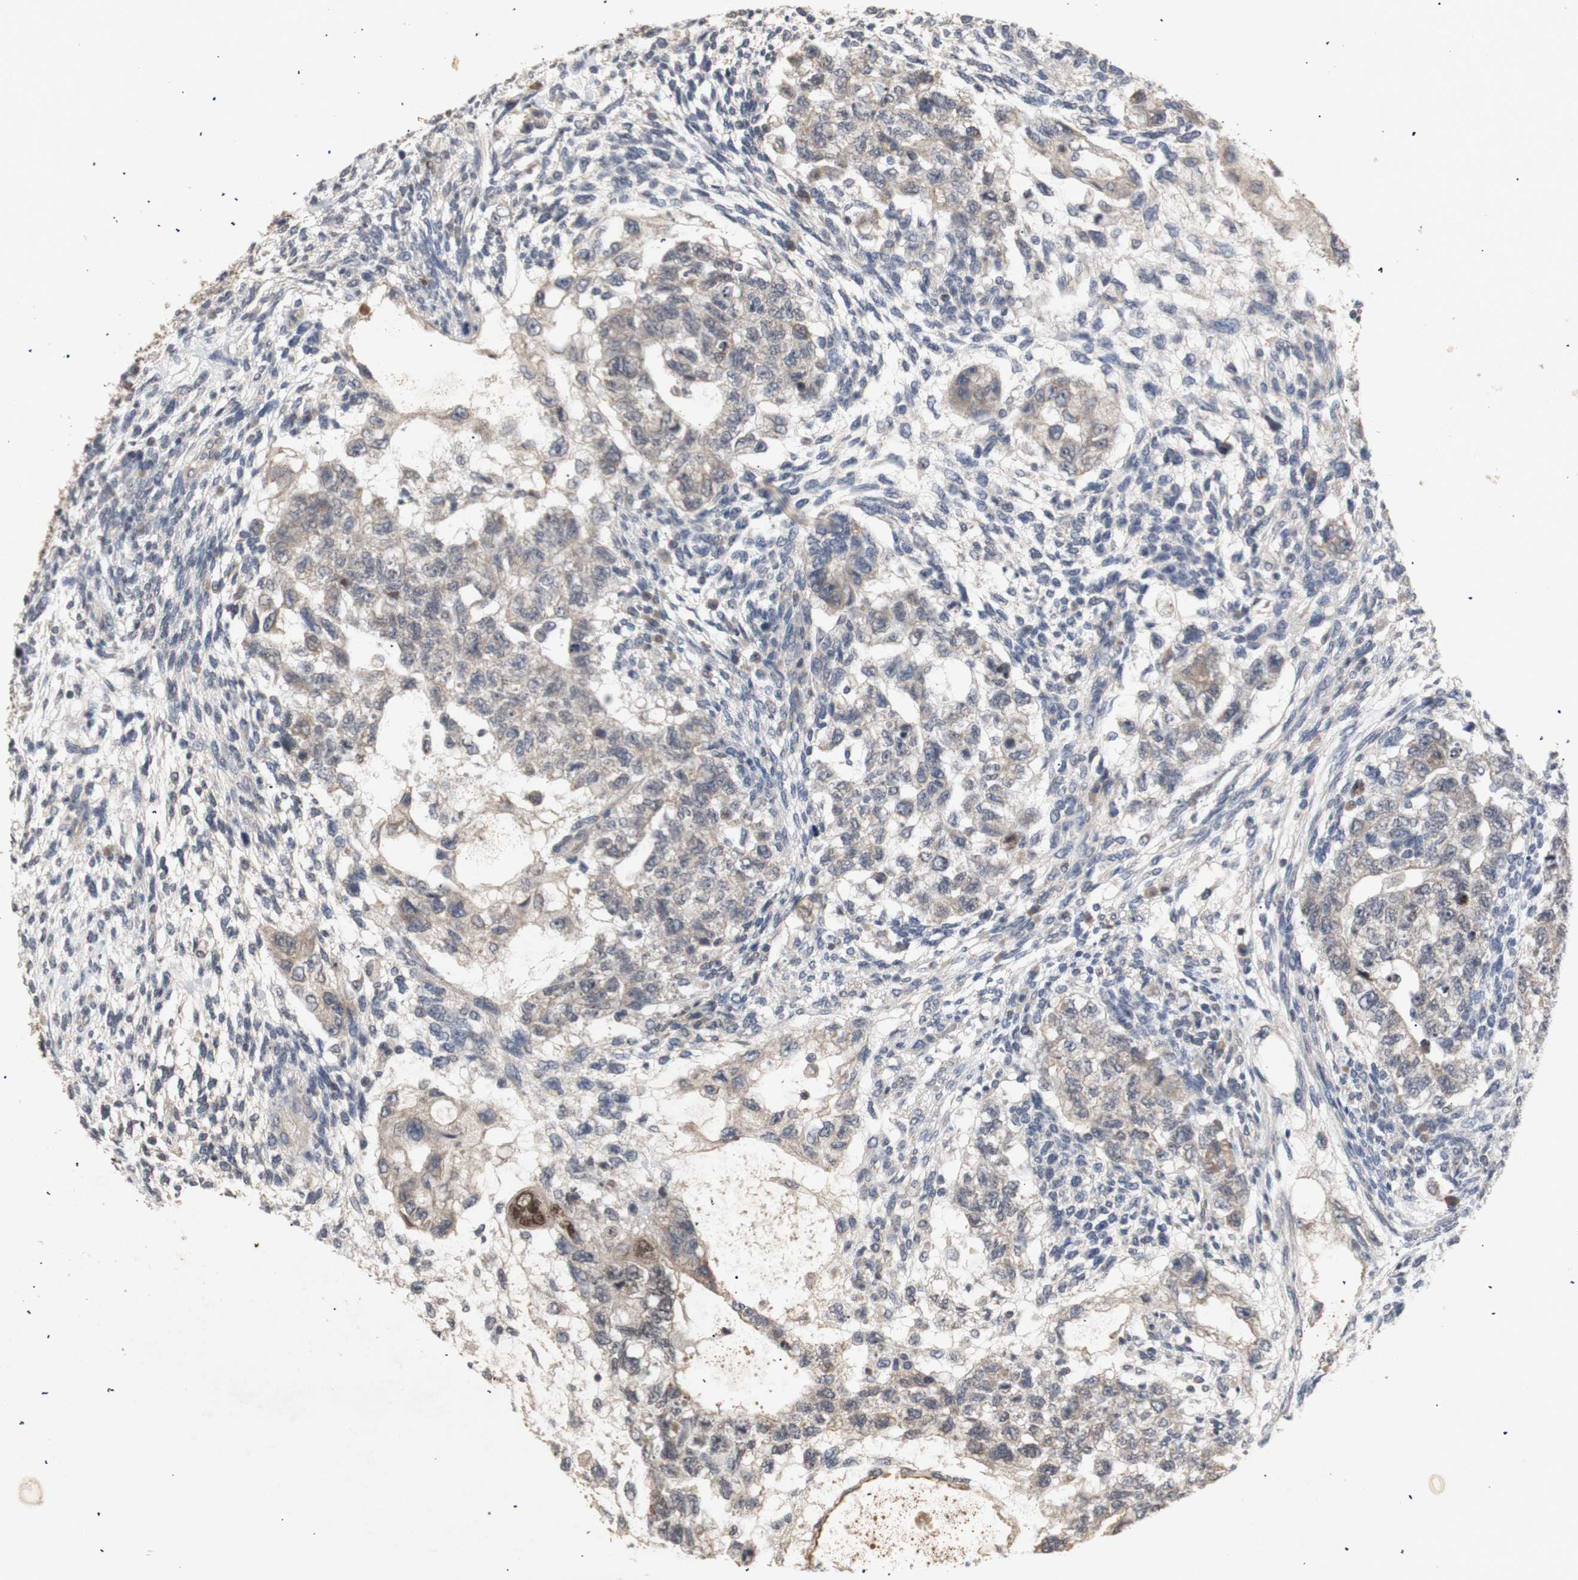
{"staining": {"intensity": "weak", "quantity": ">75%", "location": "cytoplasmic/membranous"}, "tissue": "testis cancer", "cell_type": "Tumor cells", "image_type": "cancer", "snomed": [{"axis": "morphology", "description": "Normal tissue, NOS"}, {"axis": "morphology", "description": "Carcinoma, Embryonal, NOS"}, {"axis": "topography", "description": "Testis"}], "caption": "Embryonal carcinoma (testis) stained with a brown dye shows weak cytoplasmic/membranous positive expression in about >75% of tumor cells.", "gene": "FOSB", "patient": {"sex": "male", "age": 36}}